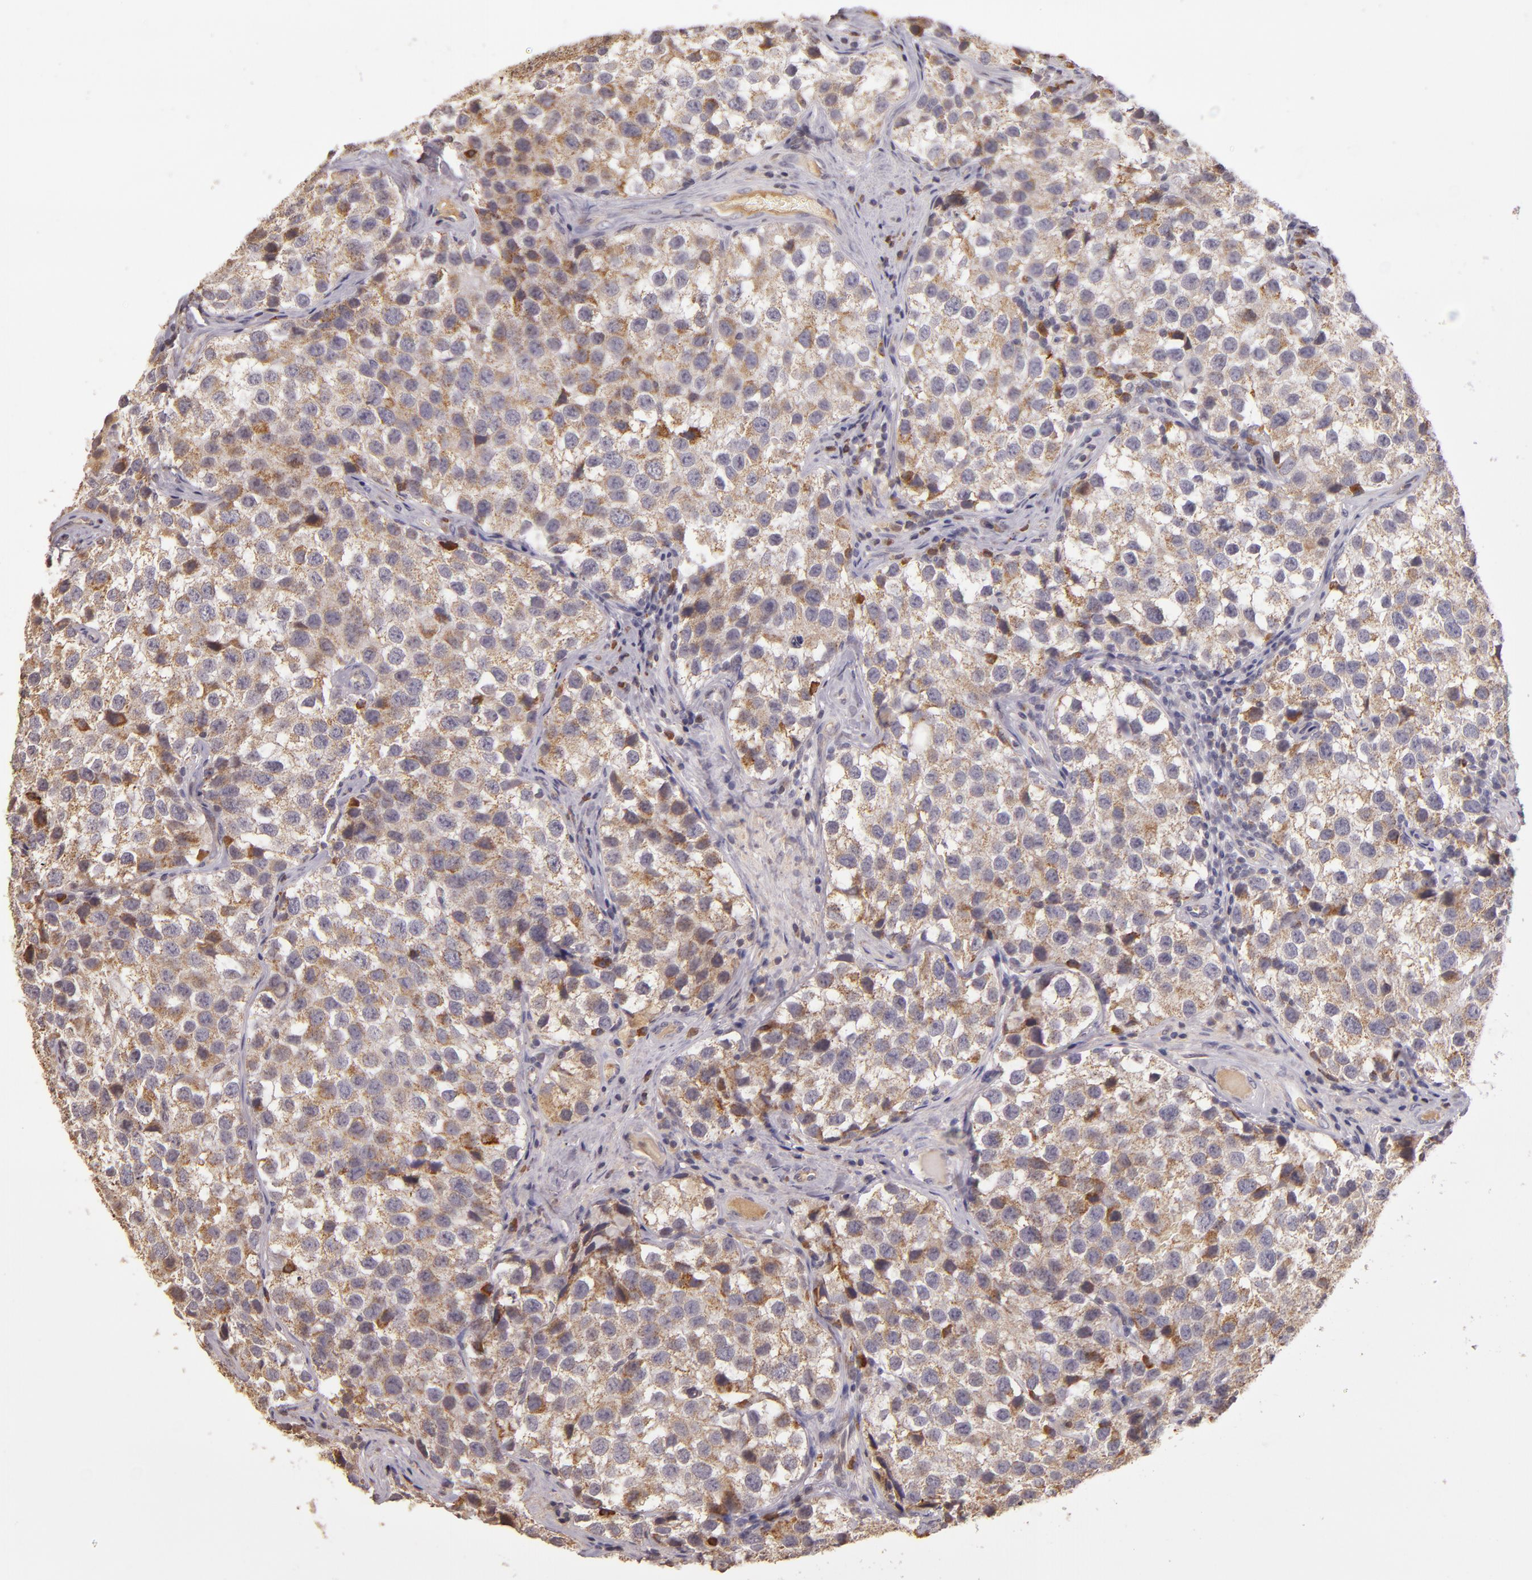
{"staining": {"intensity": "moderate", "quantity": ">75%", "location": "cytoplasmic/membranous"}, "tissue": "testis cancer", "cell_type": "Tumor cells", "image_type": "cancer", "snomed": [{"axis": "morphology", "description": "Seminoma, NOS"}, {"axis": "topography", "description": "Testis"}], "caption": "Protein expression analysis of testis cancer exhibits moderate cytoplasmic/membranous expression in about >75% of tumor cells.", "gene": "ABL1", "patient": {"sex": "male", "age": 39}}